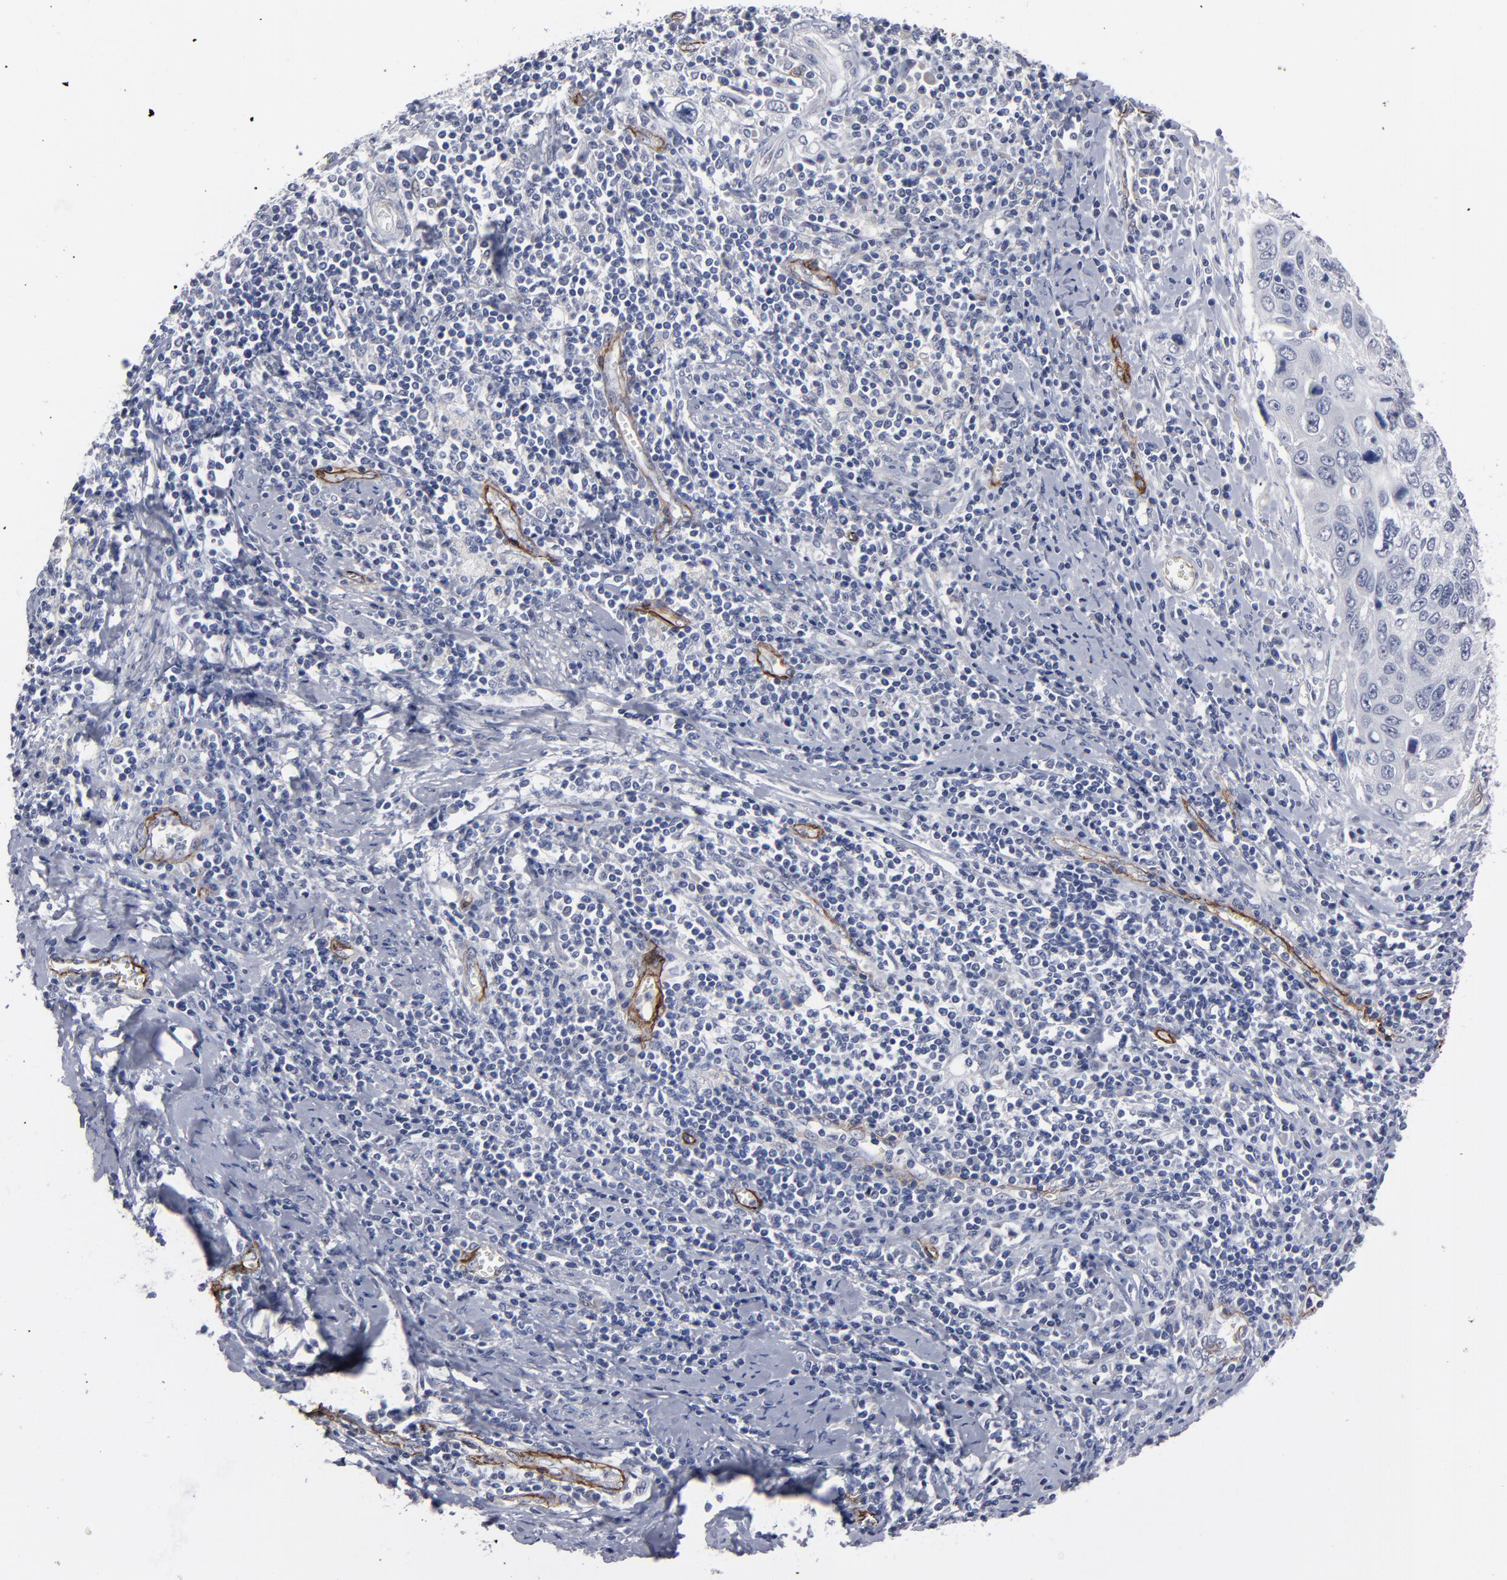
{"staining": {"intensity": "negative", "quantity": "none", "location": "none"}, "tissue": "cervical cancer", "cell_type": "Tumor cells", "image_type": "cancer", "snomed": [{"axis": "morphology", "description": "Squamous cell carcinoma, NOS"}, {"axis": "topography", "description": "Cervix"}], "caption": "Immunohistochemistry (IHC) photomicrograph of neoplastic tissue: human squamous cell carcinoma (cervical) stained with DAB displays no significant protein positivity in tumor cells.", "gene": "ZNF175", "patient": {"sex": "female", "age": 53}}